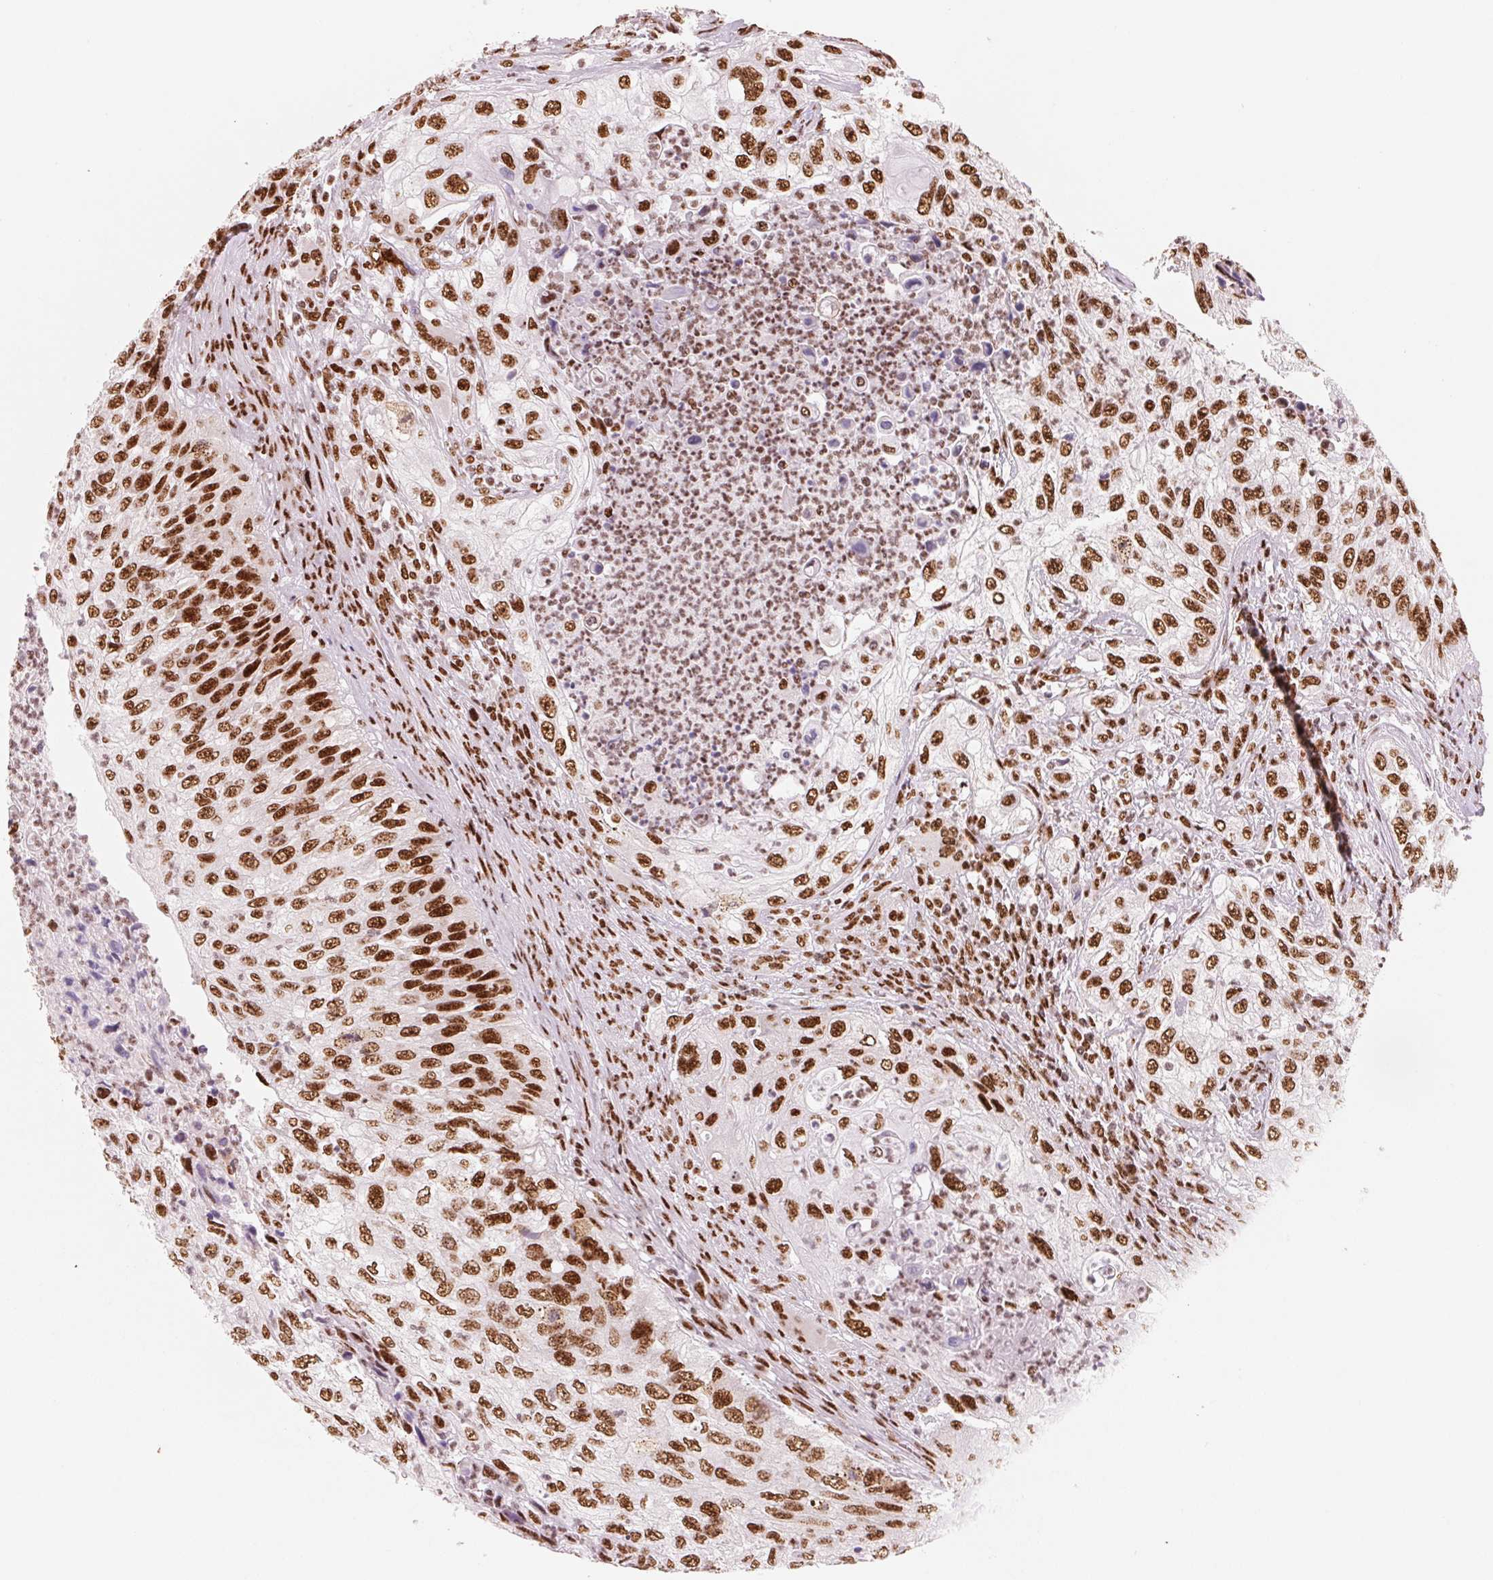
{"staining": {"intensity": "strong", "quantity": ">75%", "location": "nuclear"}, "tissue": "urothelial cancer", "cell_type": "Tumor cells", "image_type": "cancer", "snomed": [{"axis": "morphology", "description": "Urothelial carcinoma, High grade"}, {"axis": "topography", "description": "Urinary bladder"}], "caption": "A high-resolution photomicrograph shows immunohistochemistry (IHC) staining of high-grade urothelial carcinoma, which exhibits strong nuclear positivity in approximately >75% of tumor cells.", "gene": "NXF1", "patient": {"sex": "female", "age": 60}}